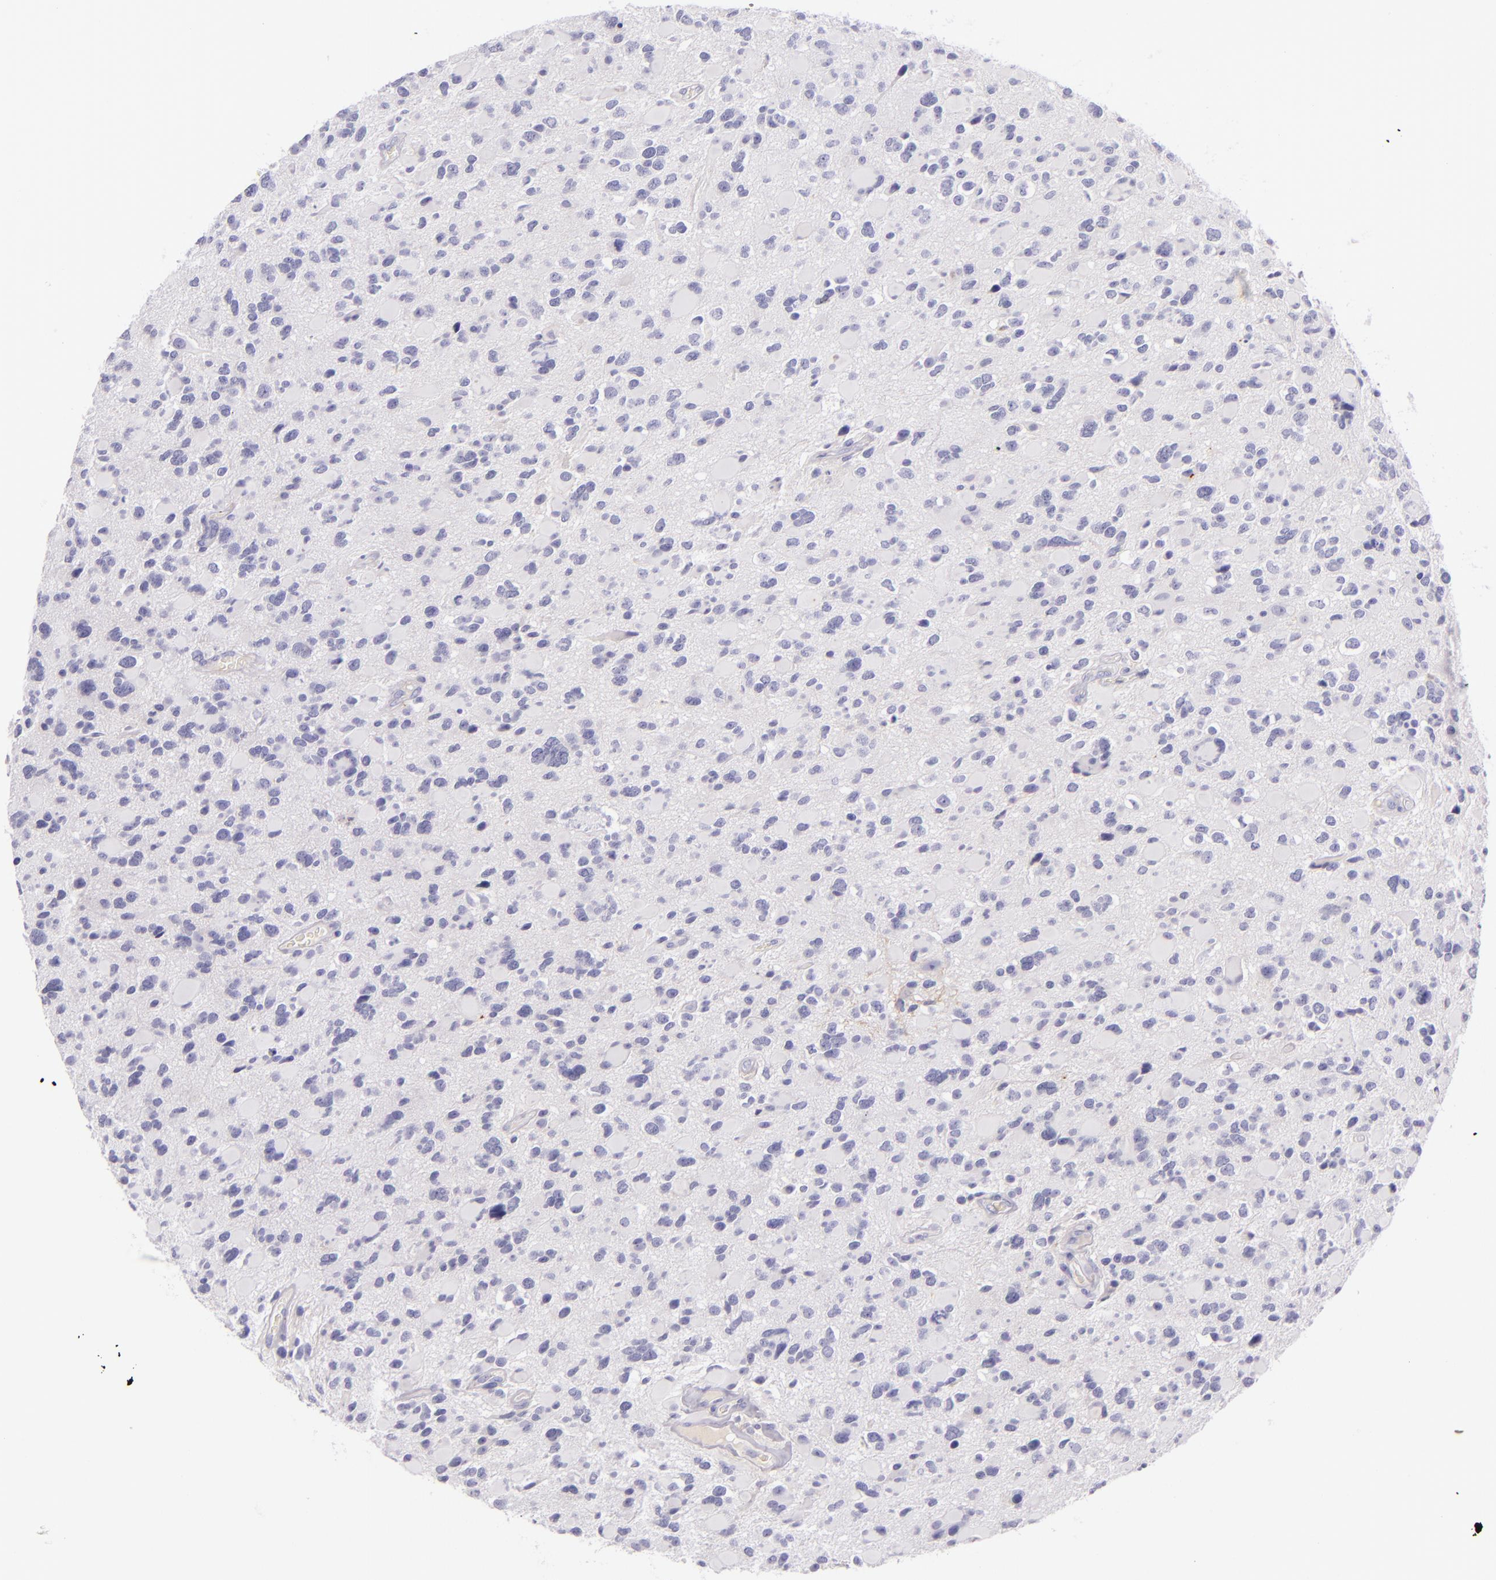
{"staining": {"intensity": "negative", "quantity": "none", "location": "none"}, "tissue": "glioma", "cell_type": "Tumor cells", "image_type": "cancer", "snomed": [{"axis": "morphology", "description": "Glioma, malignant, High grade"}, {"axis": "topography", "description": "Brain"}], "caption": "Malignant high-grade glioma stained for a protein using immunohistochemistry shows no staining tumor cells.", "gene": "ICAM1", "patient": {"sex": "female", "age": 37}}